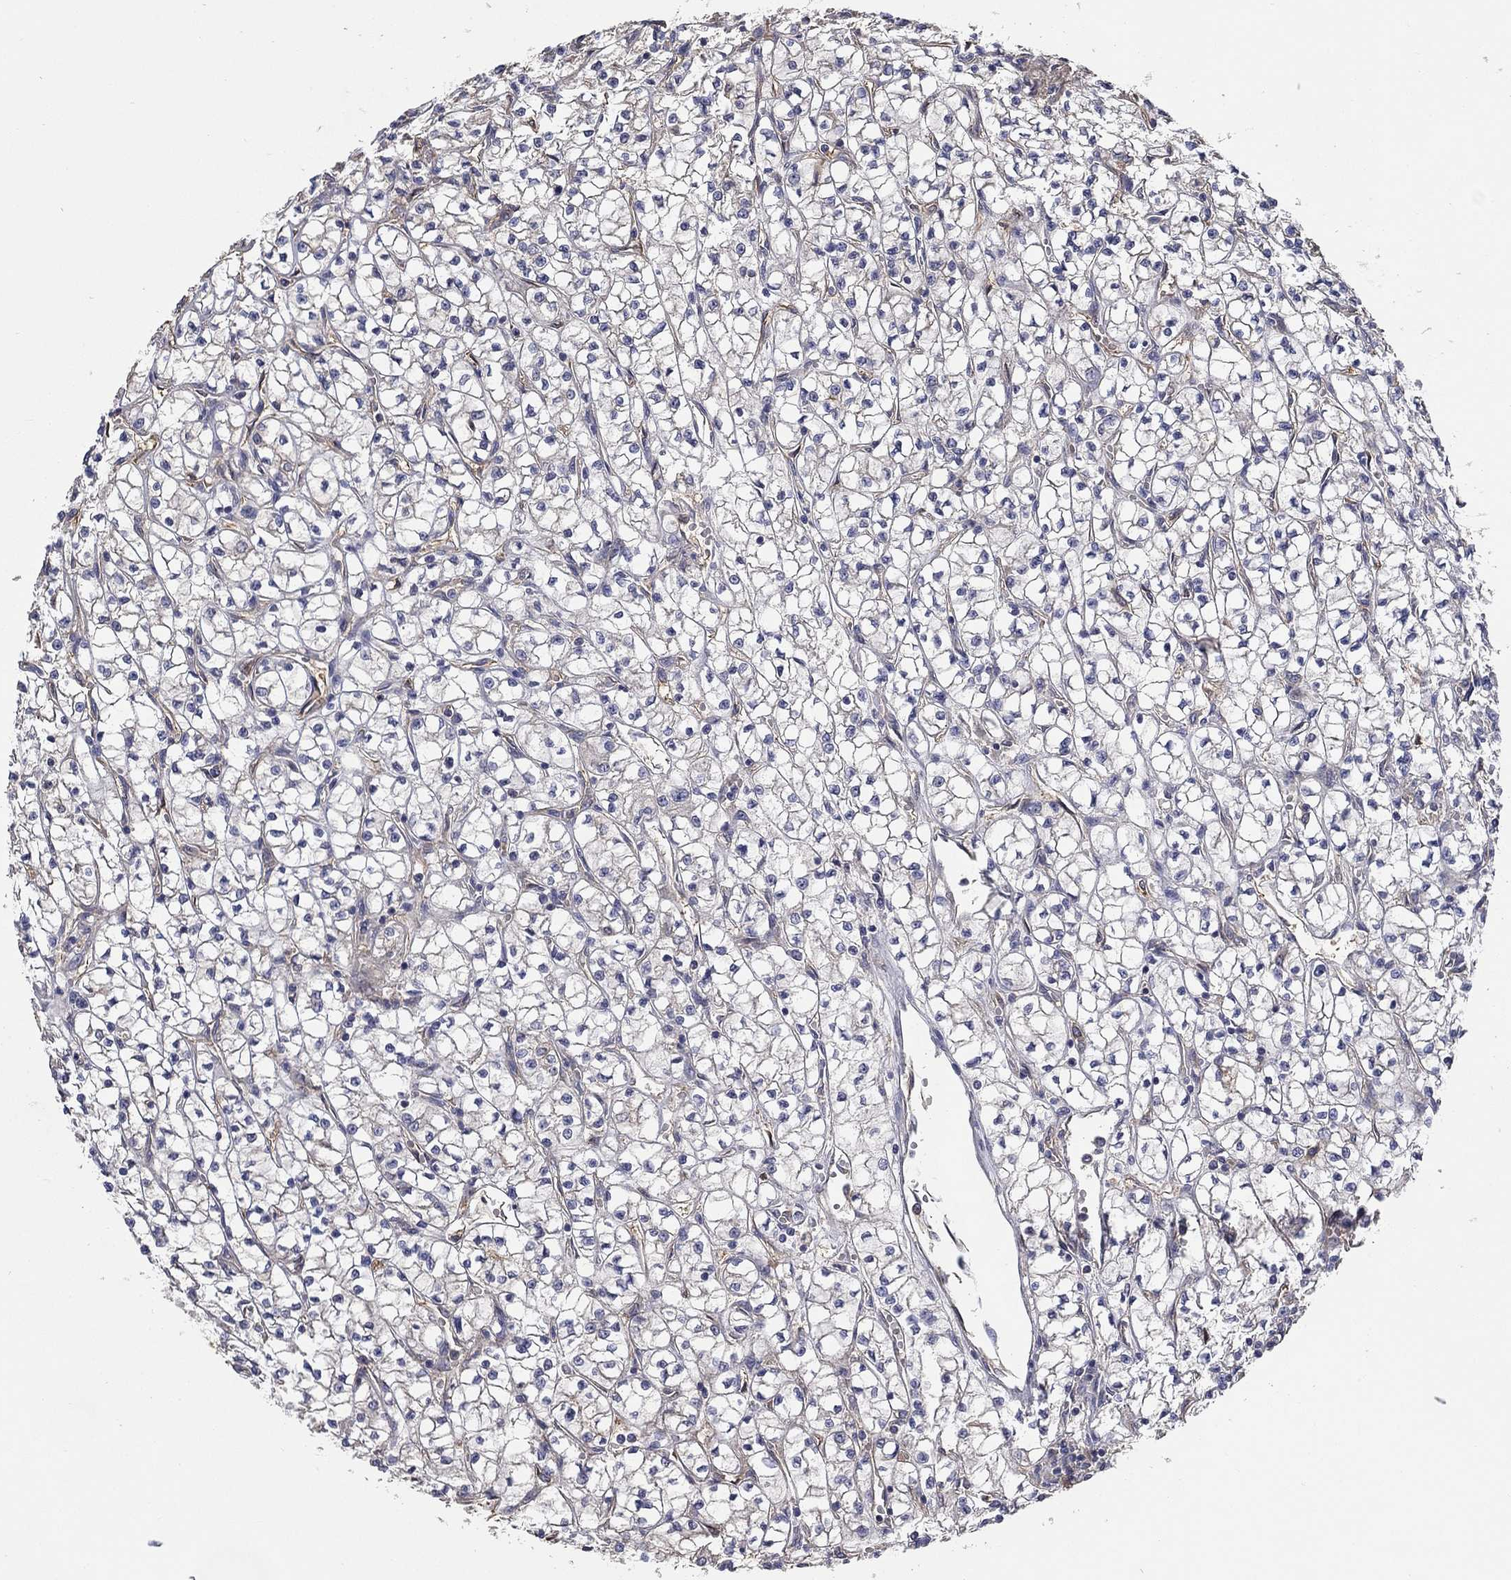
{"staining": {"intensity": "strong", "quantity": "<25%", "location": "cytoplasmic/membranous"}, "tissue": "renal cancer", "cell_type": "Tumor cells", "image_type": "cancer", "snomed": [{"axis": "morphology", "description": "Adenocarcinoma, NOS"}, {"axis": "topography", "description": "Kidney"}], "caption": "High-magnification brightfield microscopy of renal cancer stained with DAB (3,3'-diaminobenzidine) (brown) and counterstained with hematoxylin (blue). tumor cells exhibit strong cytoplasmic/membranous positivity is appreciated in about<25% of cells. (DAB IHC, brown staining for protein, blue staining for nuclei).", "gene": "DPYSL2", "patient": {"sex": "female", "age": 64}}